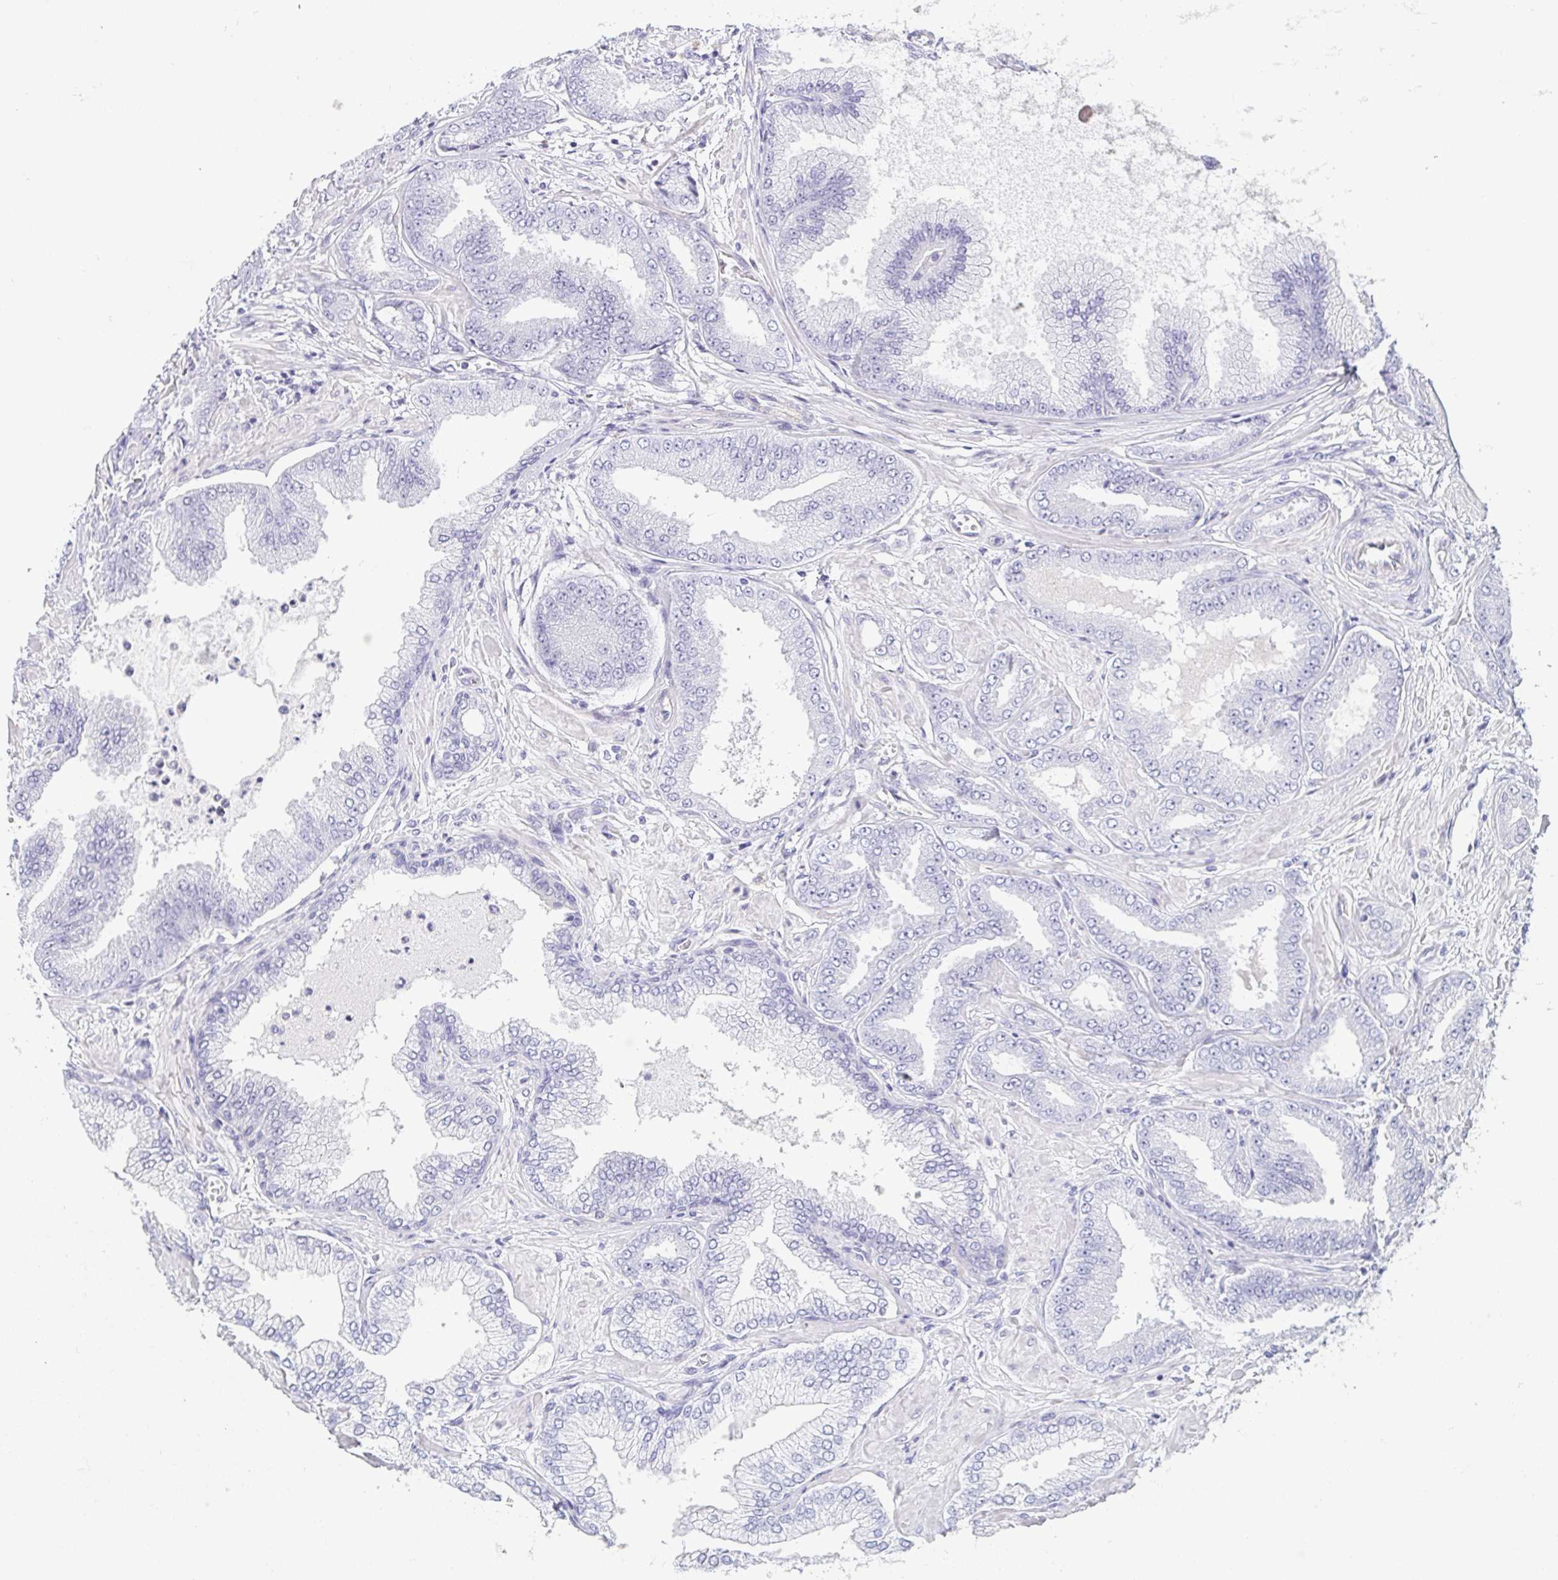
{"staining": {"intensity": "negative", "quantity": "none", "location": "none"}, "tissue": "prostate cancer", "cell_type": "Tumor cells", "image_type": "cancer", "snomed": [{"axis": "morphology", "description": "Adenocarcinoma, Low grade"}, {"axis": "topography", "description": "Prostate"}], "caption": "High magnification brightfield microscopy of prostate cancer (low-grade adenocarcinoma) stained with DAB (3,3'-diaminobenzidine) (brown) and counterstained with hematoxylin (blue): tumor cells show no significant positivity.", "gene": "COL17A1", "patient": {"sex": "male", "age": 55}}